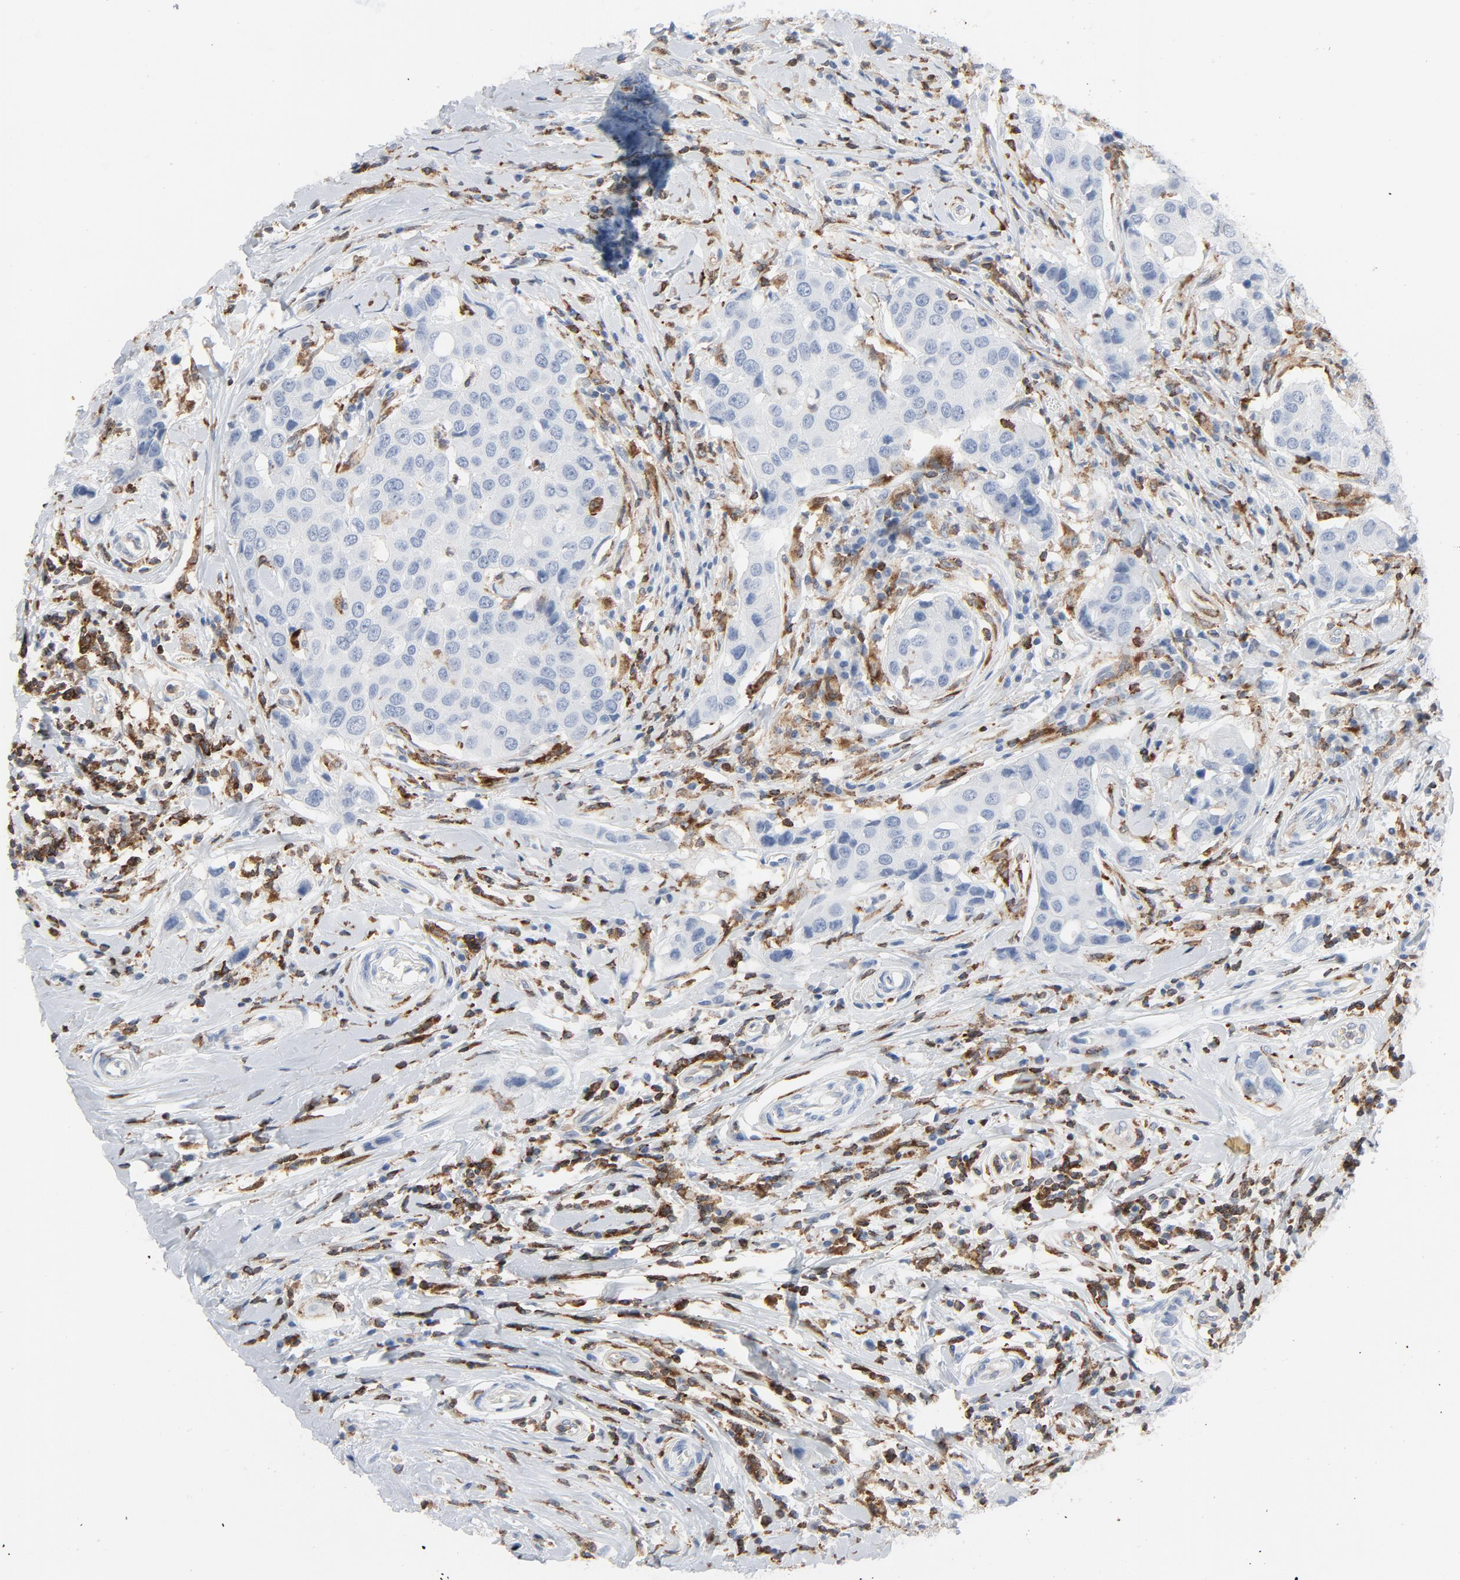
{"staining": {"intensity": "negative", "quantity": "none", "location": "none"}, "tissue": "breast cancer", "cell_type": "Tumor cells", "image_type": "cancer", "snomed": [{"axis": "morphology", "description": "Duct carcinoma"}, {"axis": "topography", "description": "Breast"}], "caption": "Immunohistochemistry (IHC) of breast cancer (infiltrating ductal carcinoma) reveals no expression in tumor cells.", "gene": "LCP2", "patient": {"sex": "female", "age": 27}}